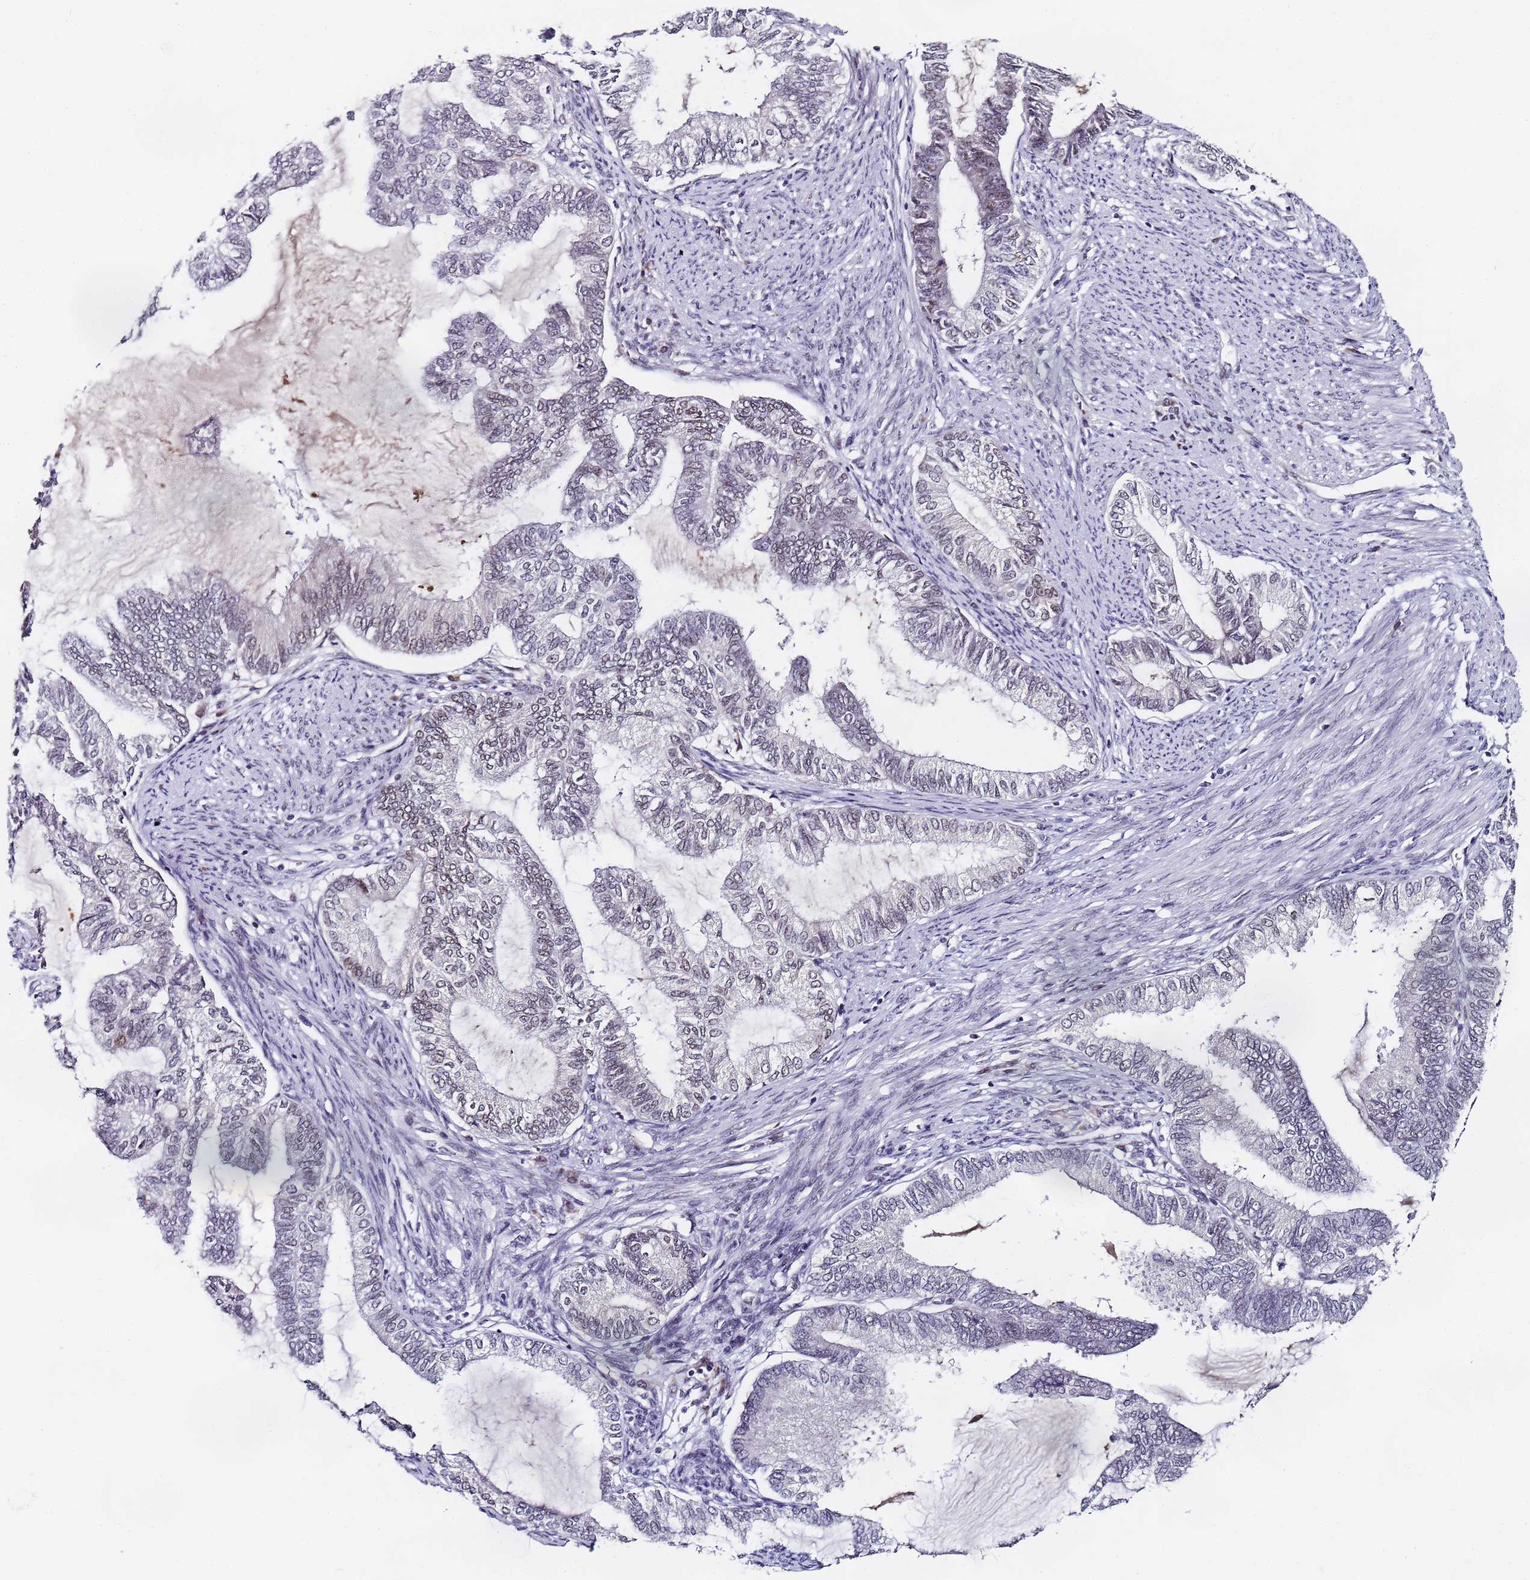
{"staining": {"intensity": "weak", "quantity": "<25%", "location": "nuclear"}, "tissue": "endometrial cancer", "cell_type": "Tumor cells", "image_type": "cancer", "snomed": [{"axis": "morphology", "description": "Adenocarcinoma, NOS"}, {"axis": "topography", "description": "Endometrium"}], "caption": "Tumor cells show no significant positivity in endometrial cancer. (Brightfield microscopy of DAB (3,3'-diaminobenzidine) immunohistochemistry at high magnification).", "gene": "FNBP4", "patient": {"sex": "female", "age": 86}}